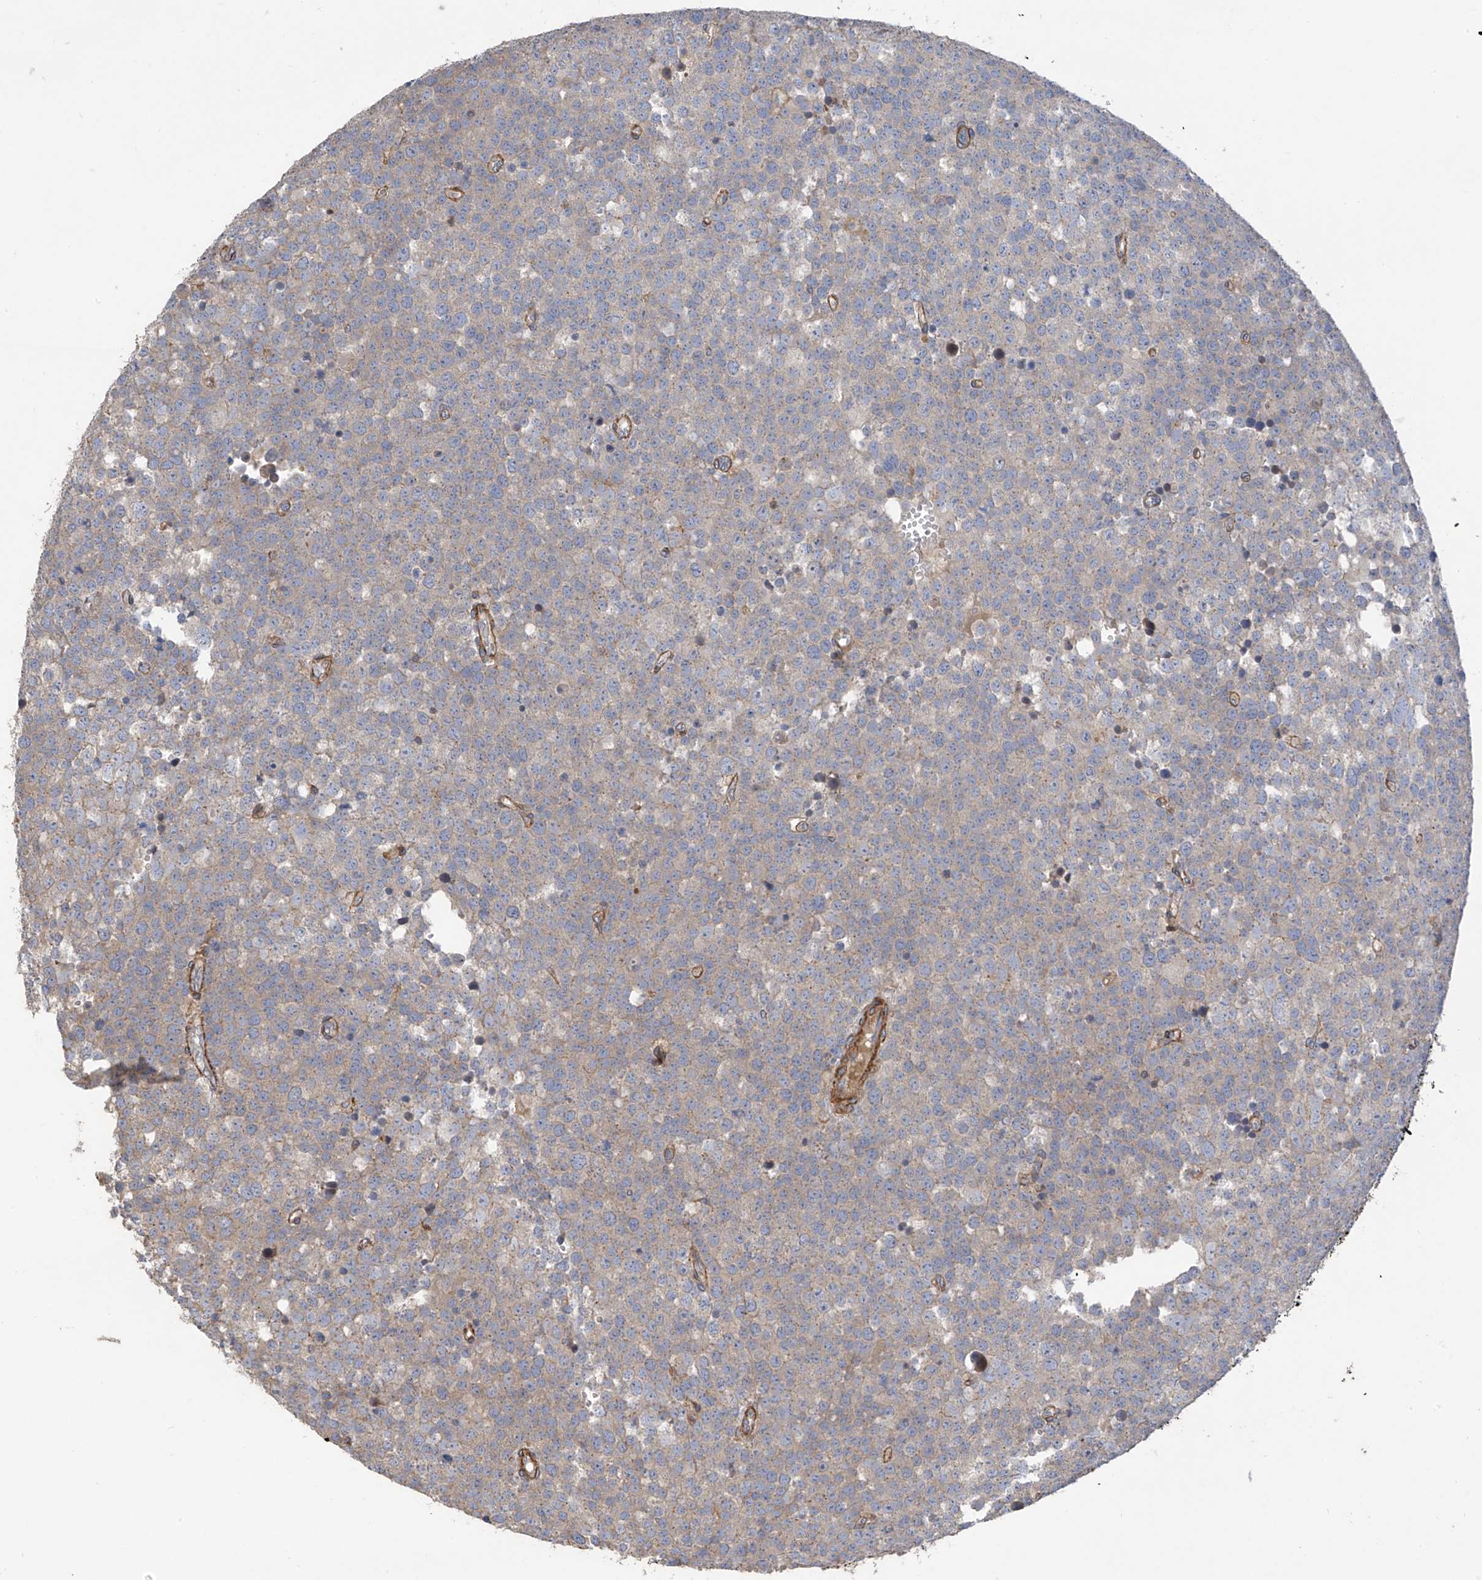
{"staining": {"intensity": "weak", "quantity": "<25%", "location": "cytoplasmic/membranous"}, "tissue": "testis cancer", "cell_type": "Tumor cells", "image_type": "cancer", "snomed": [{"axis": "morphology", "description": "Seminoma, NOS"}, {"axis": "topography", "description": "Testis"}], "caption": "Tumor cells show no significant staining in testis seminoma.", "gene": "SLC43A3", "patient": {"sex": "male", "age": 71}}